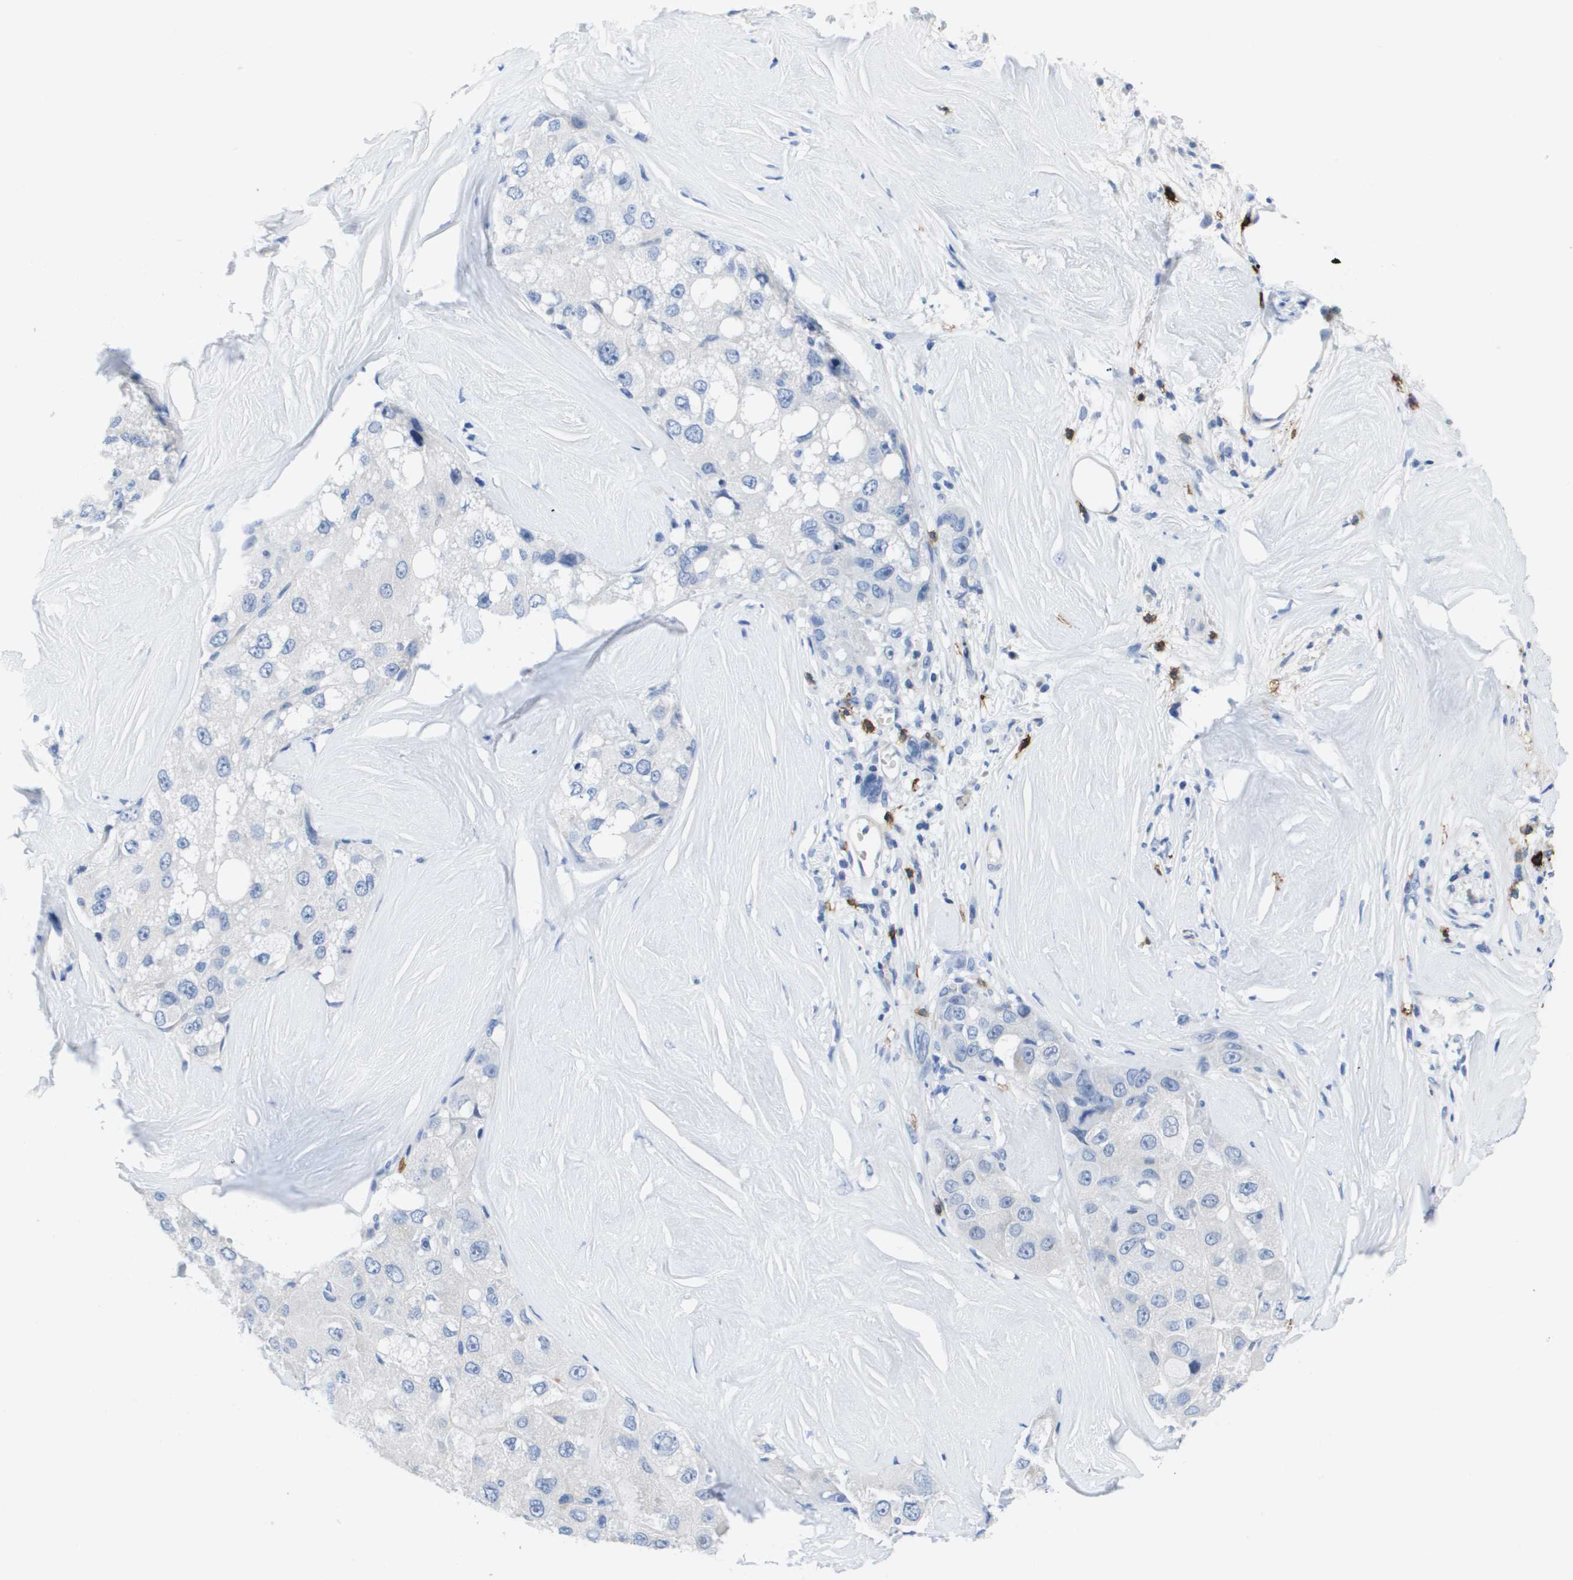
{"staining": {"intensity": "negative", "quantity": "none", "location": "none"}, "tissue": "liver cancer", "cell_type": "Tumor cells", "image_type": "cancer", "snomed": [{"axis": "morphology", "description": "Carcinoma, Hepatocellular, NOS"}, {"axis": "topography", "description": "Liver"}], "caption": "This image is of liver cancer (hepatocellular carcinoma) stained with immunohistochemistry (IHC) to label a protein in brown with the nuclei are counter-stained blue. There is no positivity in tumor cells.", "gene": "MS4A1", "patient": {"sex": "male", "age": 80}}